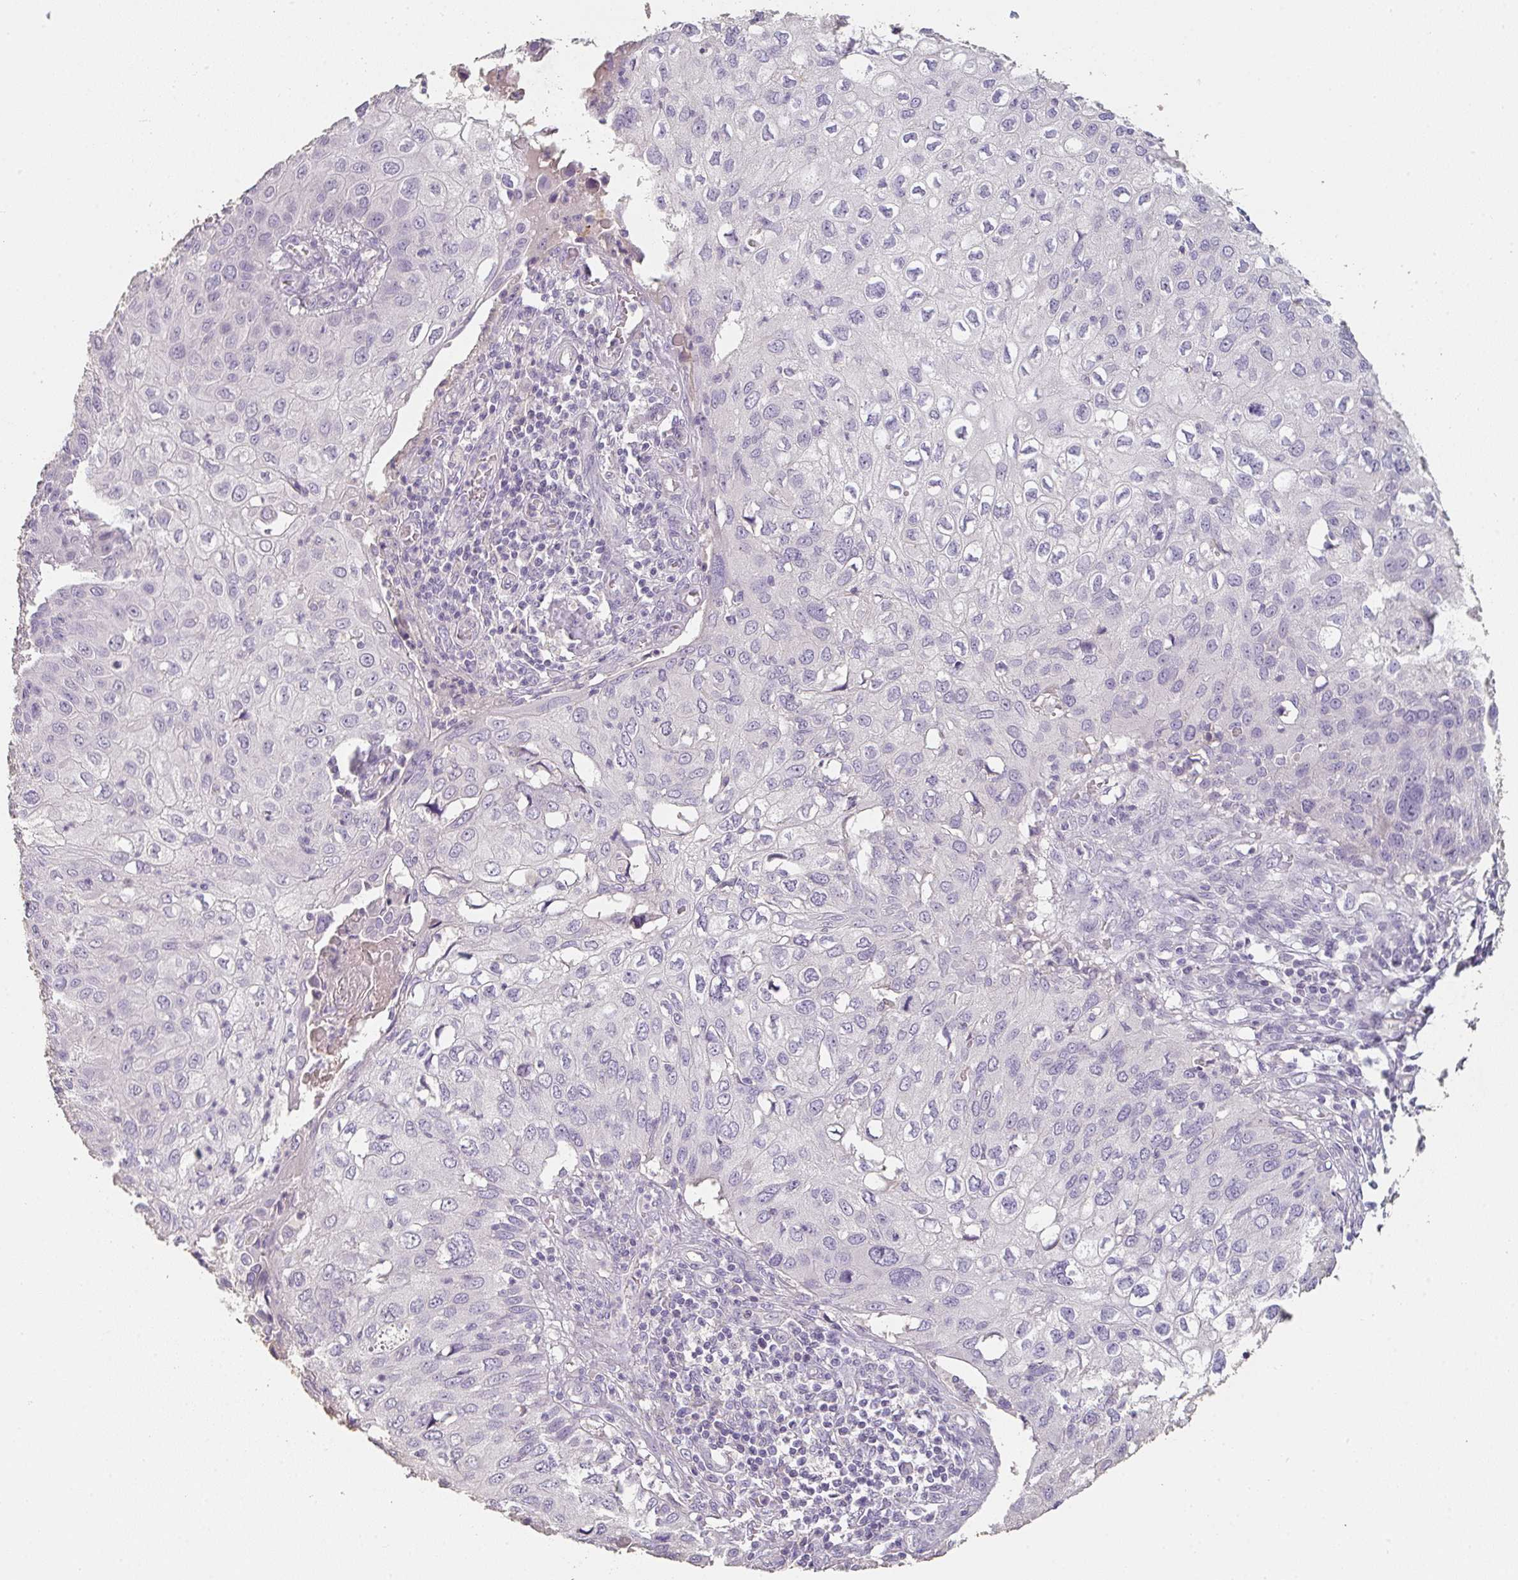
{"staining": {"intensity": "negative", "quantity": "none", "location": "none"}, "tissue": "skin cancer", "cell_type": "Tumor cells", "image_type": "cancer", "snomed": [{"axis": "morphology", "description": "Squamous cell carcinoma, NOS"}, {"axis": "topography", "description": "Skin"}], "caption": "Immunohistochemical staining of skin squamous cell carcinoma demonstrates no significant expression in tumor cells. (DAB (3,3'-diaminobenzidine) IHC, high magnification).", "gene": "C1QTNF8", "patient": {"sex": "male", "age": 87}}